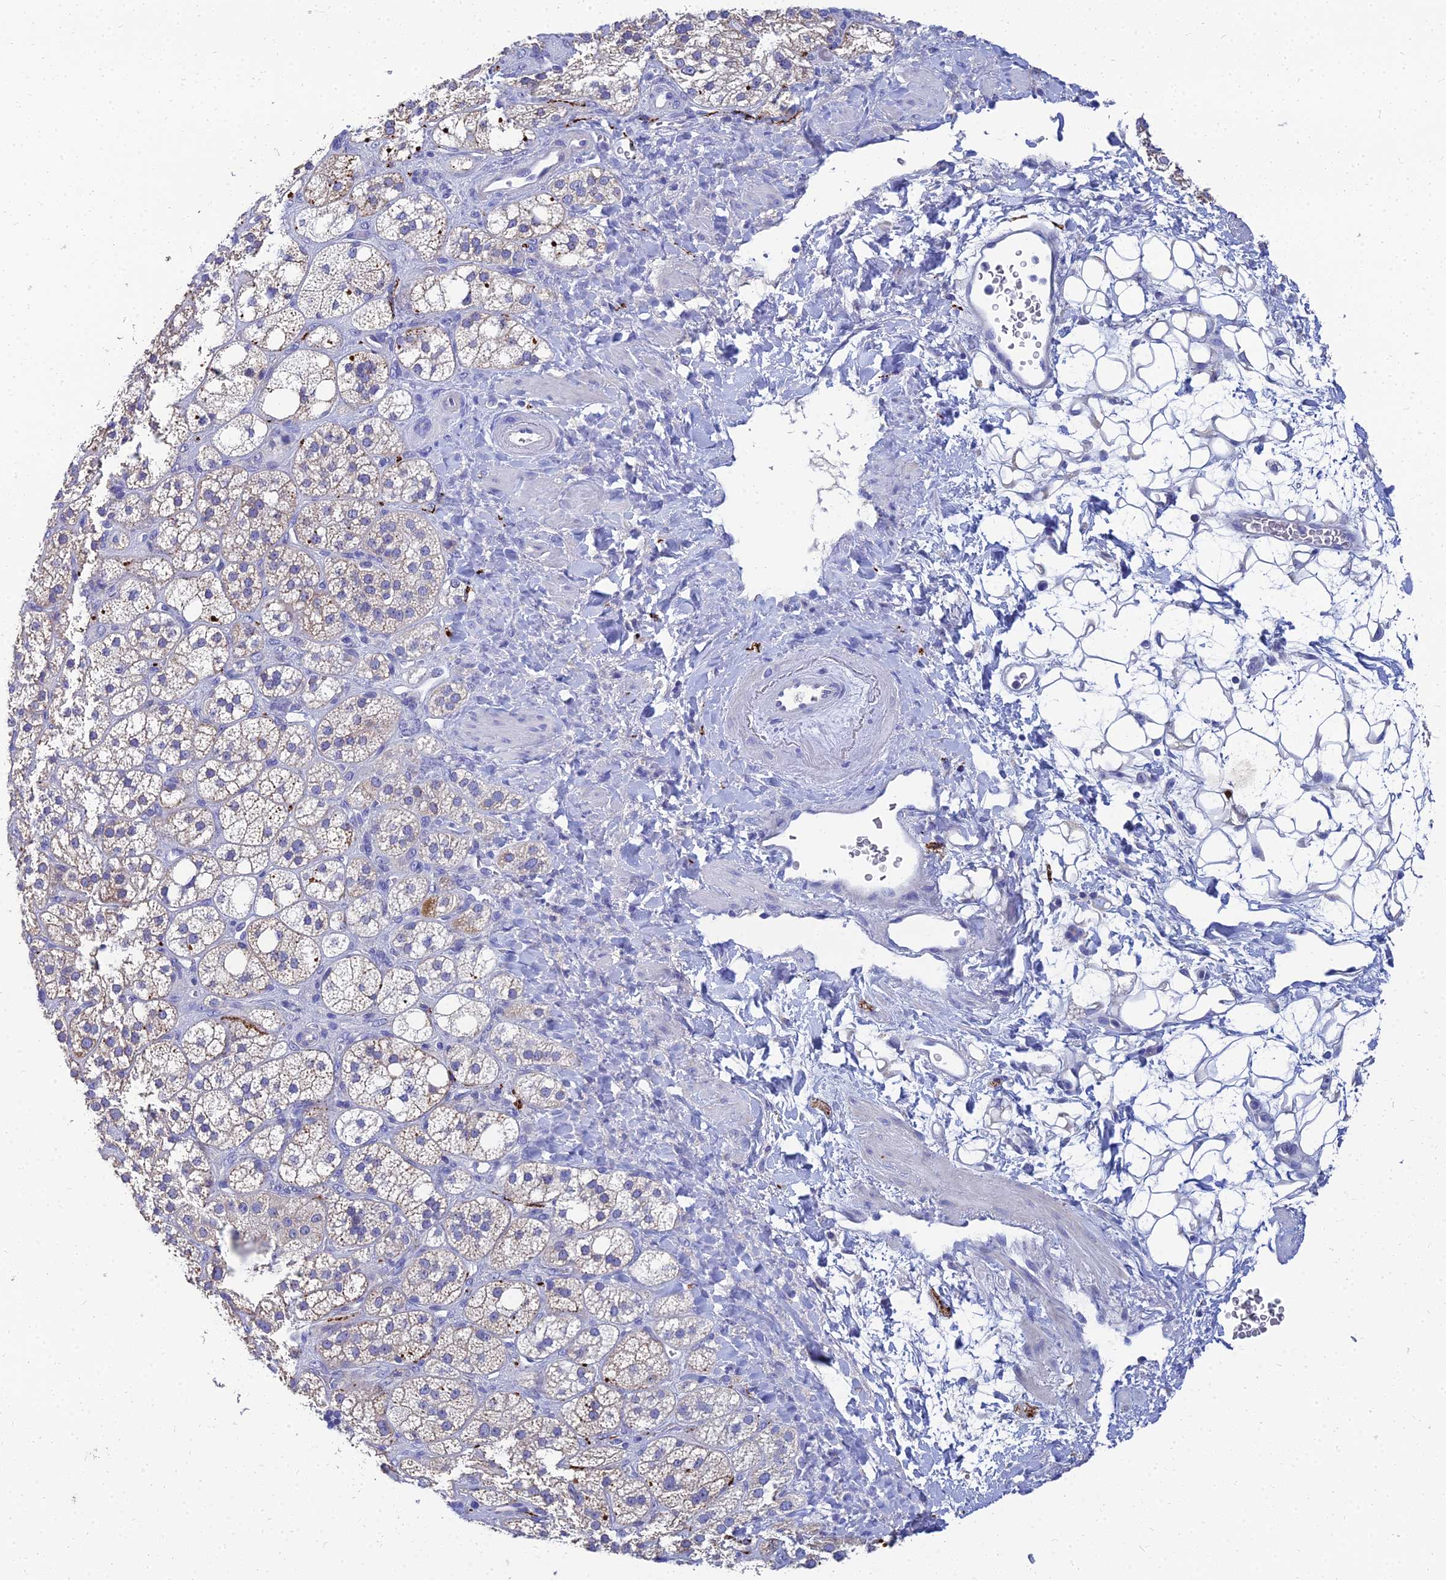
{"staining": {"intensity": "weak", "quantity": "25%-75%", "location": "cytoplasmic/membranous"}, "tissue": "adrenal gland", "cell_type": "Glandular cells", "image_type": "normal", "snomed": [{"axis": "morphology", "description": "Normal tissue, NOS"}, {"axis": "topography", "description": "Adrenal gland"}], "caption": "Protein expression by immunohistochemistry demonstrates weak cytoplasmic/membranous staining in about 25%-75% of glandular cells in benign adrenal gland. (Brightfield microscopy of DAB IHC at high magnification).", "gene": "NPY", "patient": {"sex": "male", "age": 61}}